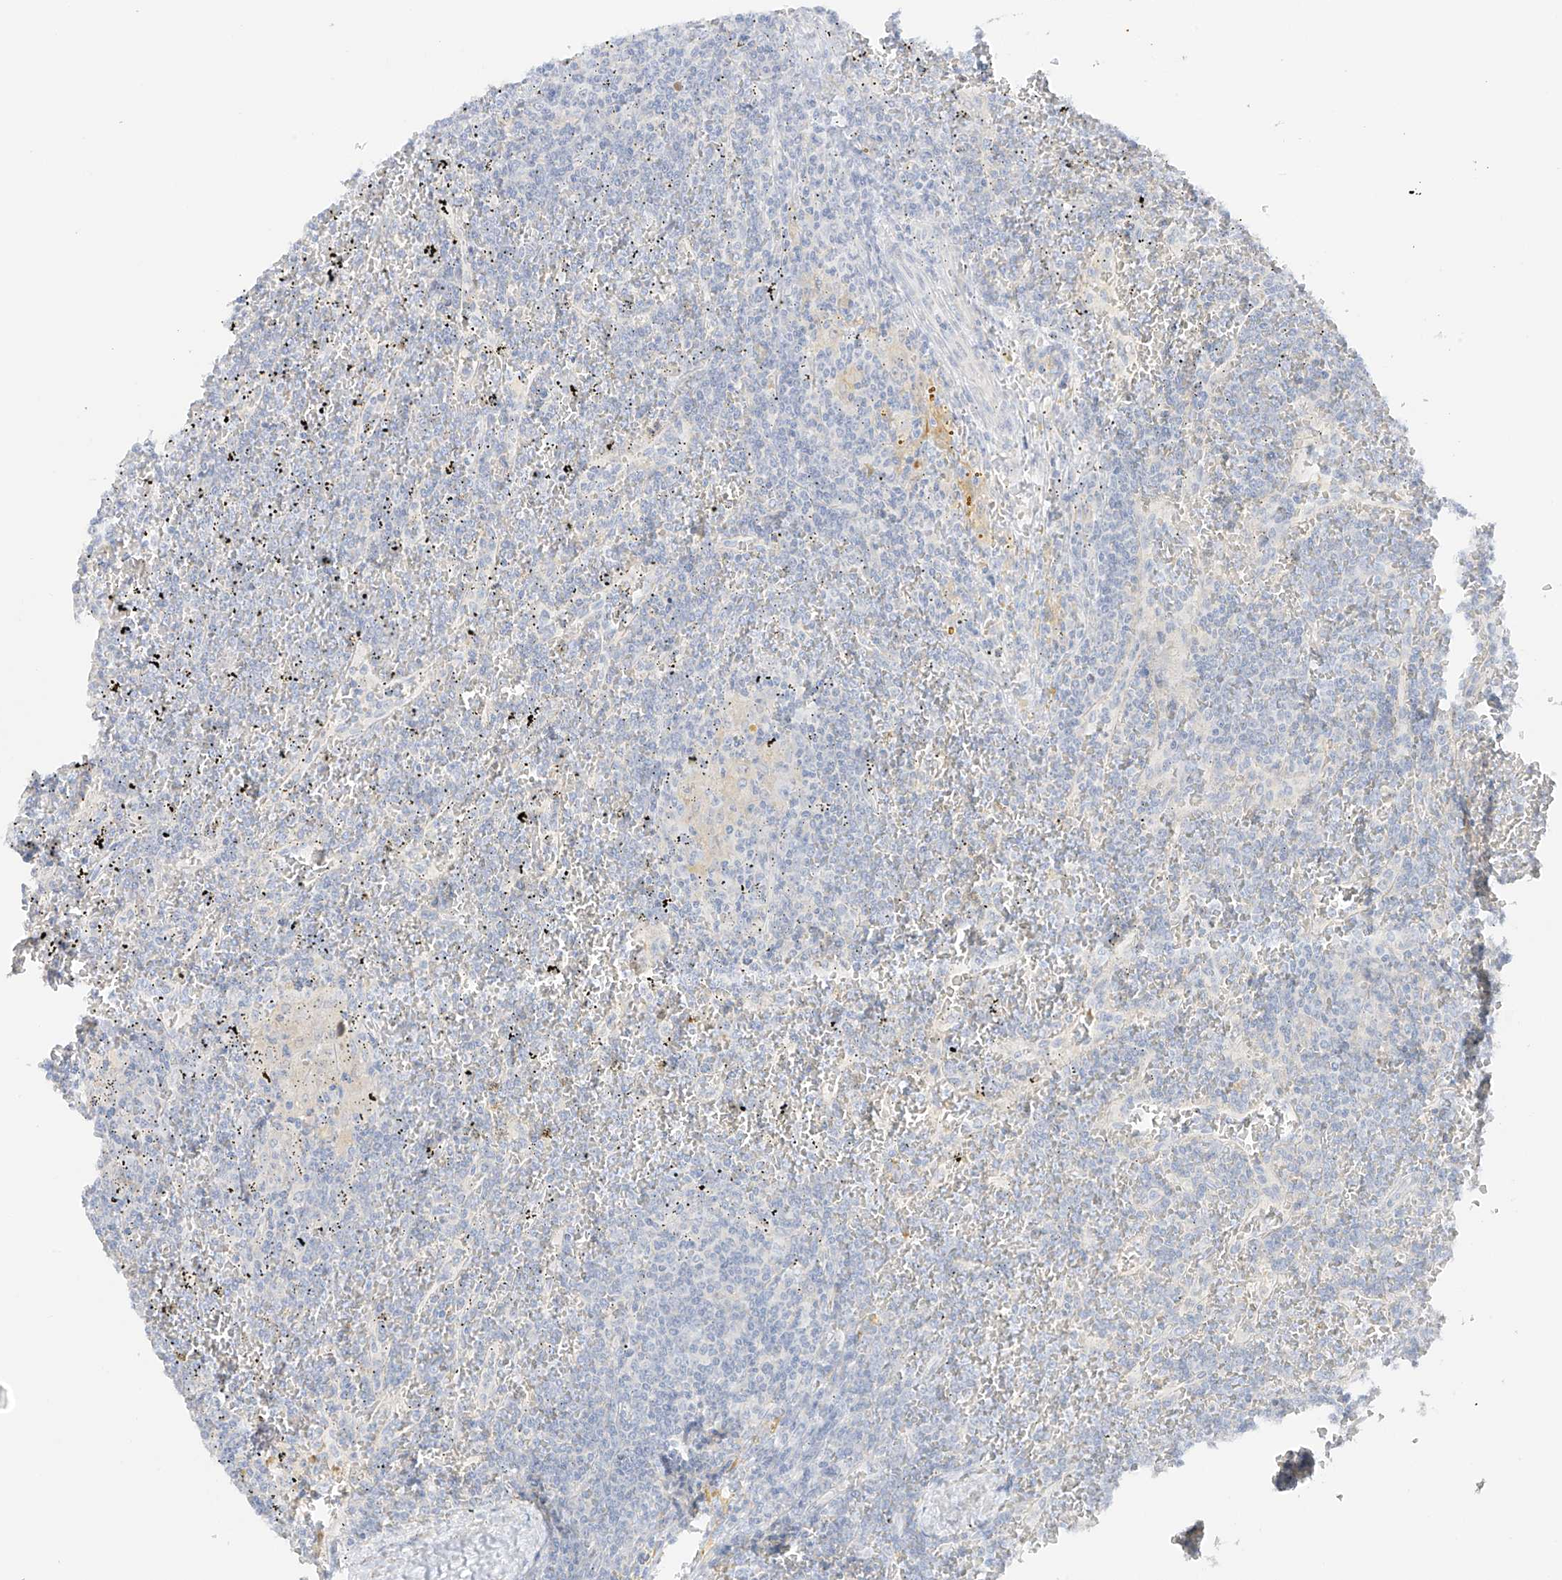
{"staining": {"intensity": "negative", "quantity": "none", "location": "none"}, "tissue": "lymphoma", "cell_type": "Tumor cells", "image_type": "cancer", "snomed": [{"axis": "morphology", "description": "Malignant lymphoma, non-Hodgkin's type, Low grade"}, {"axis": "topography", "description": "Spleen"}], "caption": "Photomicrograph shows no significant protein positivity in tumor cells of lymphoma. (Stains: DAB (3,3'-diaminobenzidine) immunohistochemistry (IHC) with hematoxylin counter stain, Microscopy: brightfield microscopy at high magnification).", "gene": "ZBTB41", "patient": {"sex": "female", "age": 19}}